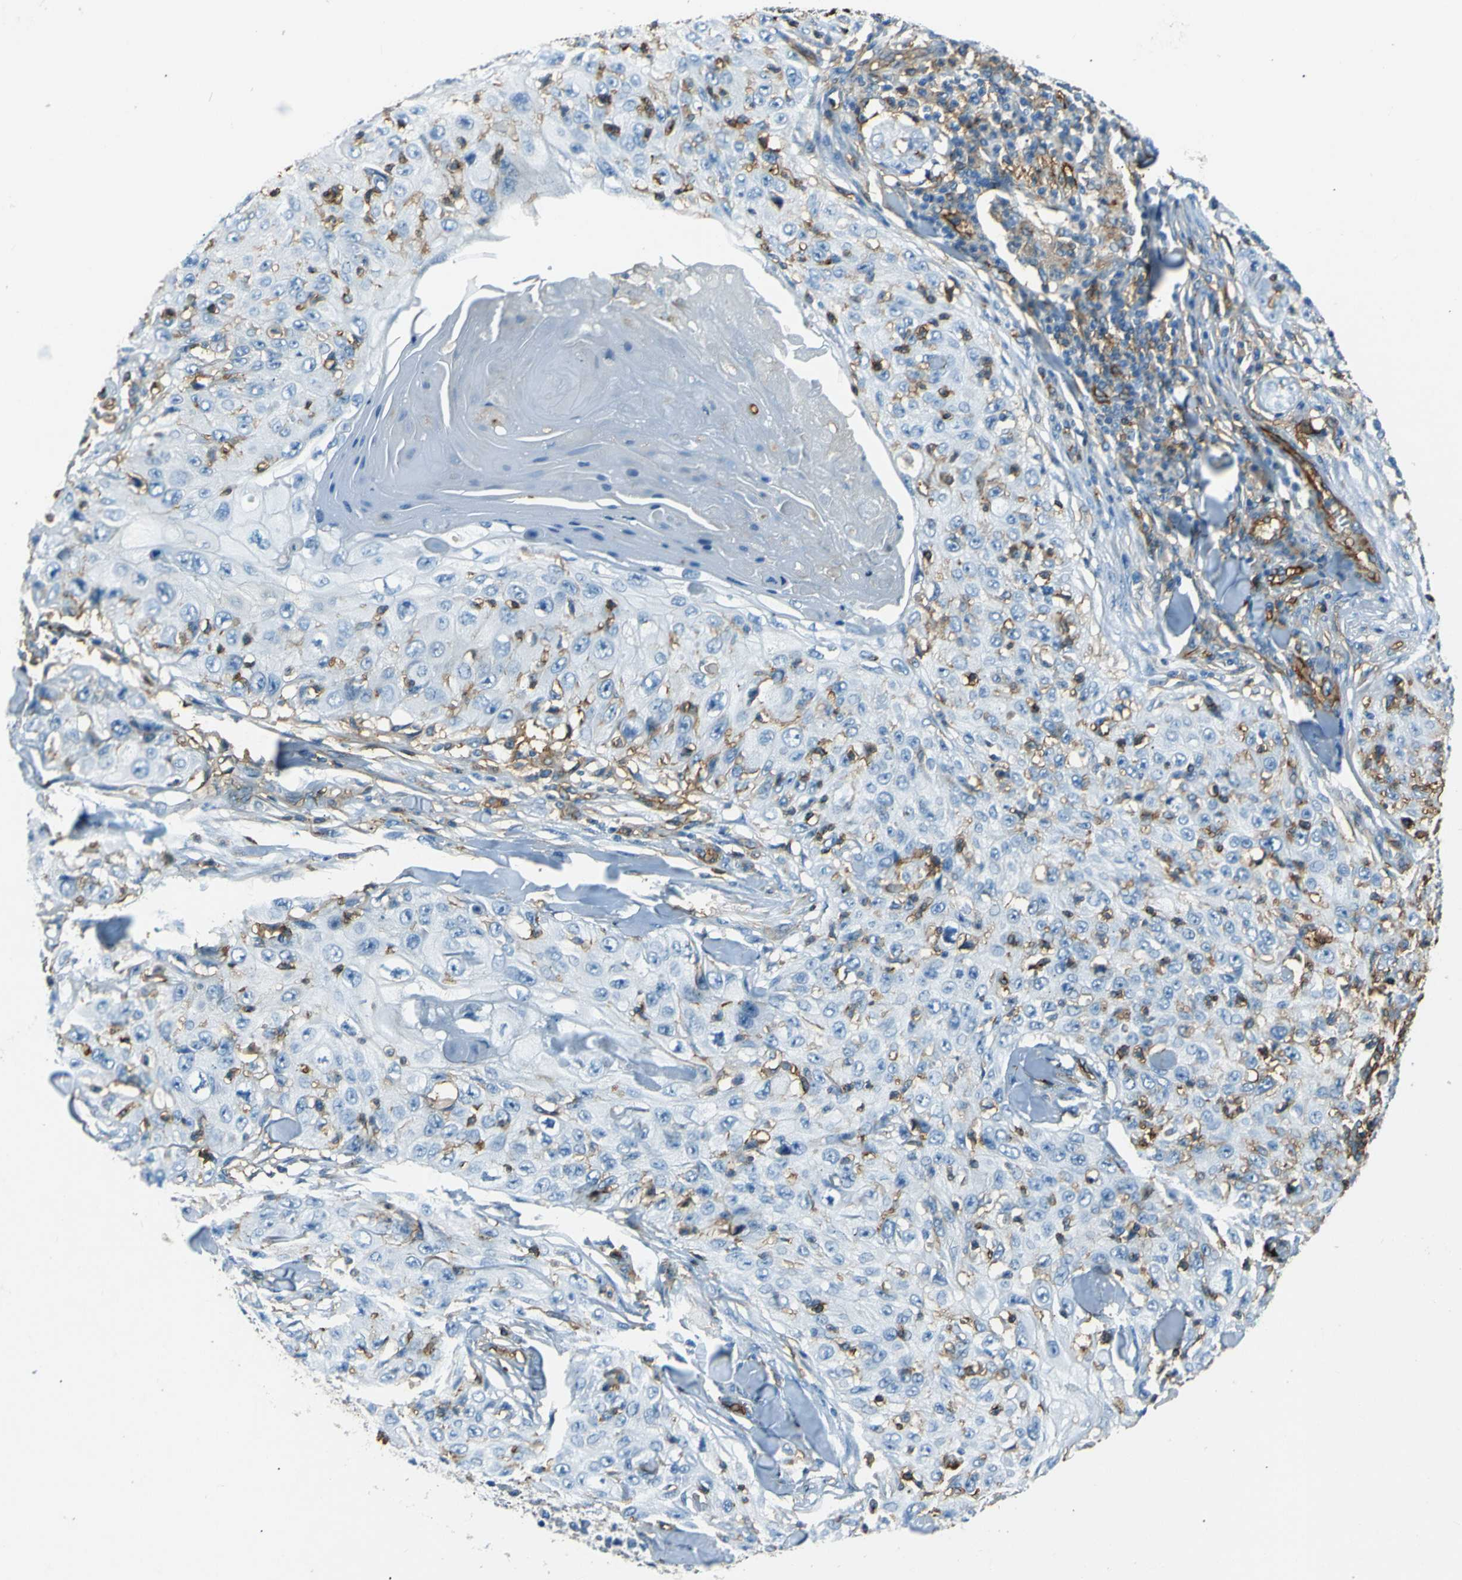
{"staining": {"intensity": "negative", "quantity": "none", "location": "none"}, "tissue": "skin cancer", "cell_type": "Tumor cells", "image_type": "cancer", "snomed": [{"axis": "morphology", "description": "Squamous cell carcinoma, NOS"}, {"axis": "topography", "description": "Skin"}], "caption": "A photomicrograph of skin squamous cell carcinoma stained for a protein demonstrates no brown staining in tumor cells.", "gene": "ENTPD1", "patient": {"sex": "male", "age": 86}}